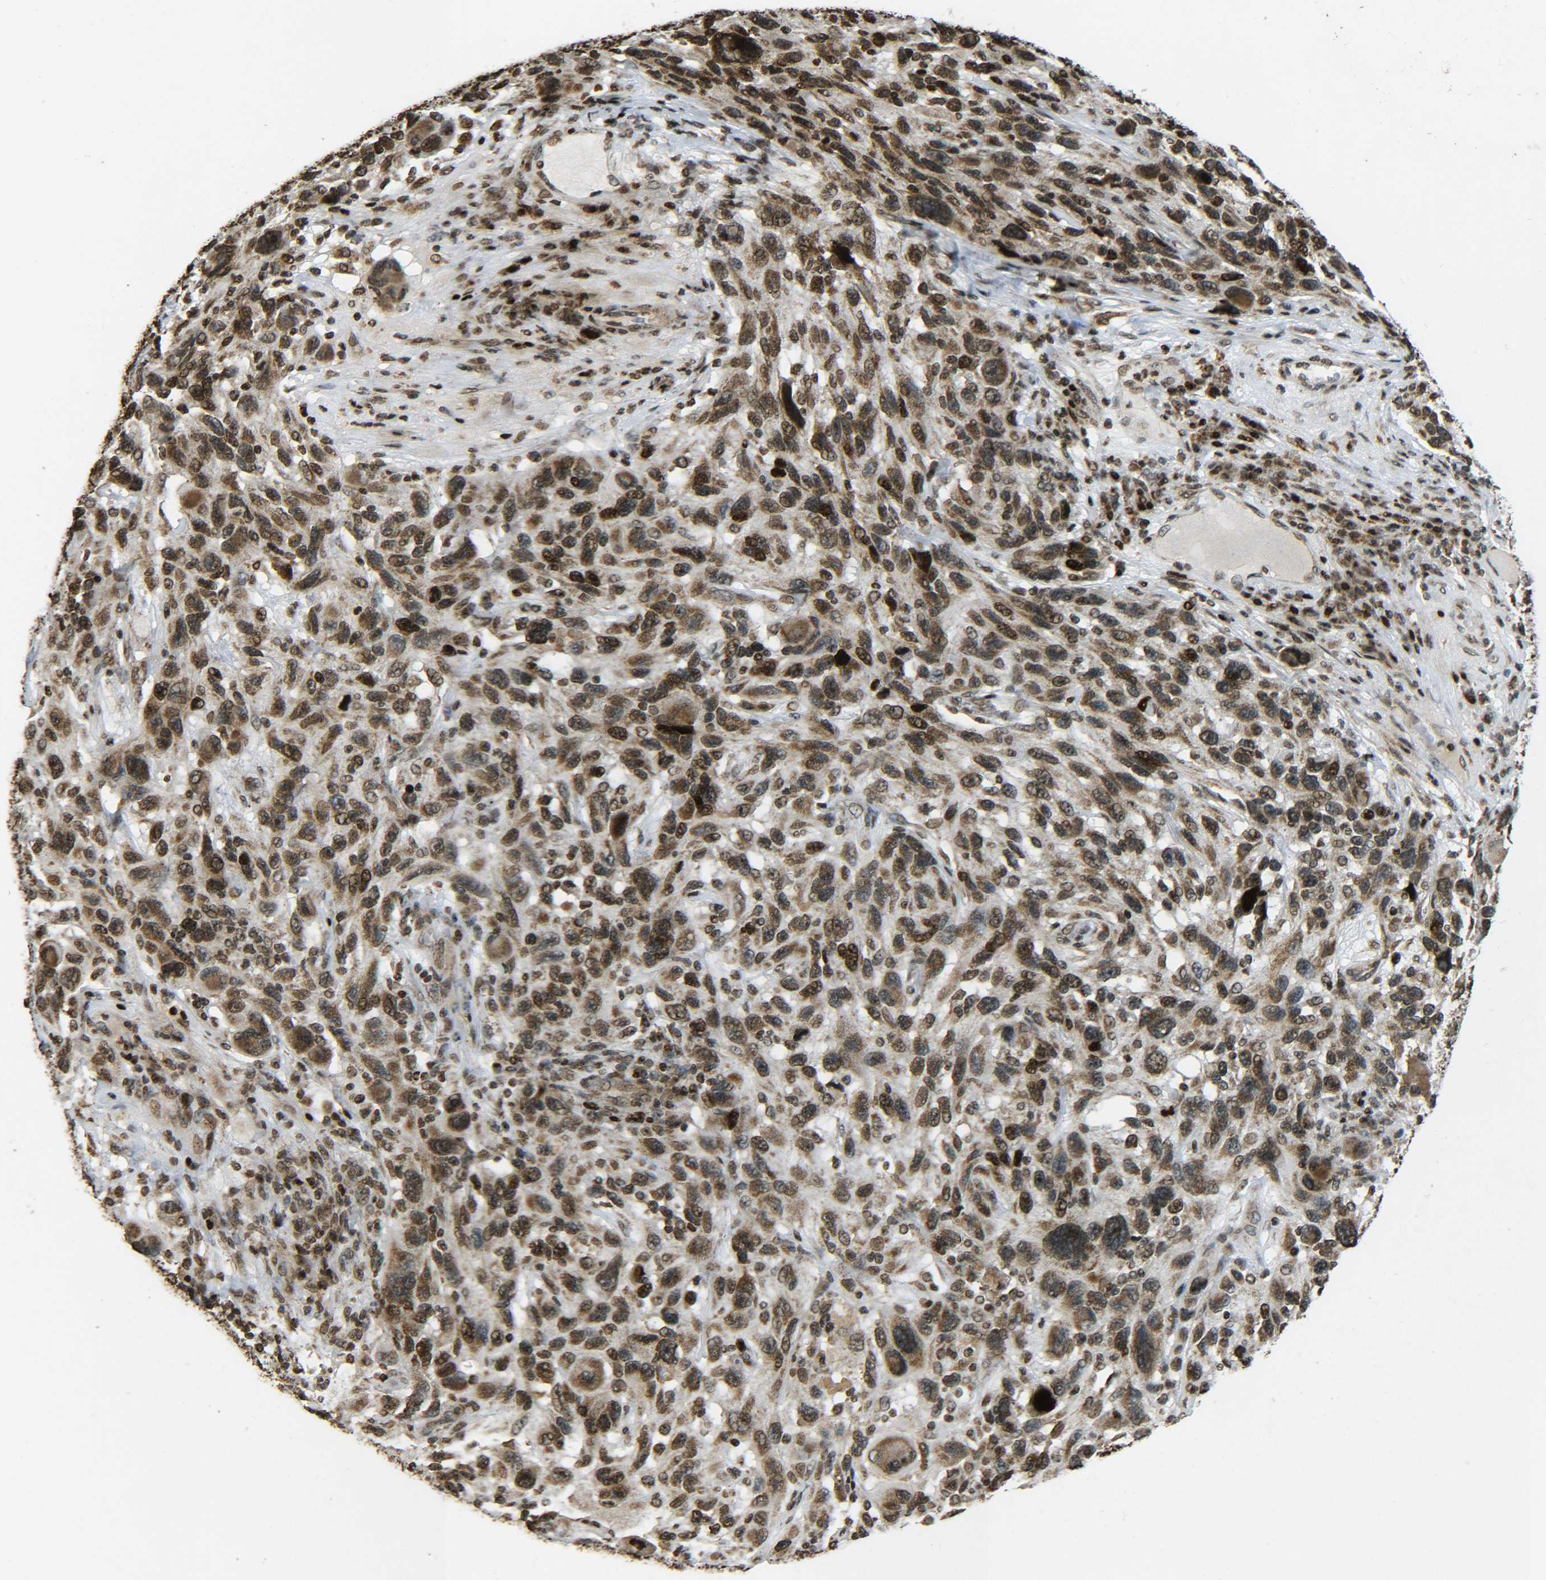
{"staining": {"intensity": "moderate", "quantity": ">75%", "location": "cytoplasmic/membranous,nuclear"}, "tissue": "melanoma", "cell_type": "Tumor cells", "image_type": "cancer", "snomed": [{"axis": "morphology", "description": "Malignant melanoma, NOS"}, {"axis": "topography", "description": "Skin"}], "caption": "DAB immunohistochemical staining of human malignant melanoma shows moderate cytoplasmic/membranous and nuclear protein staining in approximately >75% of tumor cells. The staining was performed using DAB (3,3'-diaminobenzidine) to visualize the protein expression in brown, while the nuclei were stained in blue with hematoxylin (Magnification: 20x).", "gene": "NEUROG2", "patient": {"sex": "male", "age": 53}}